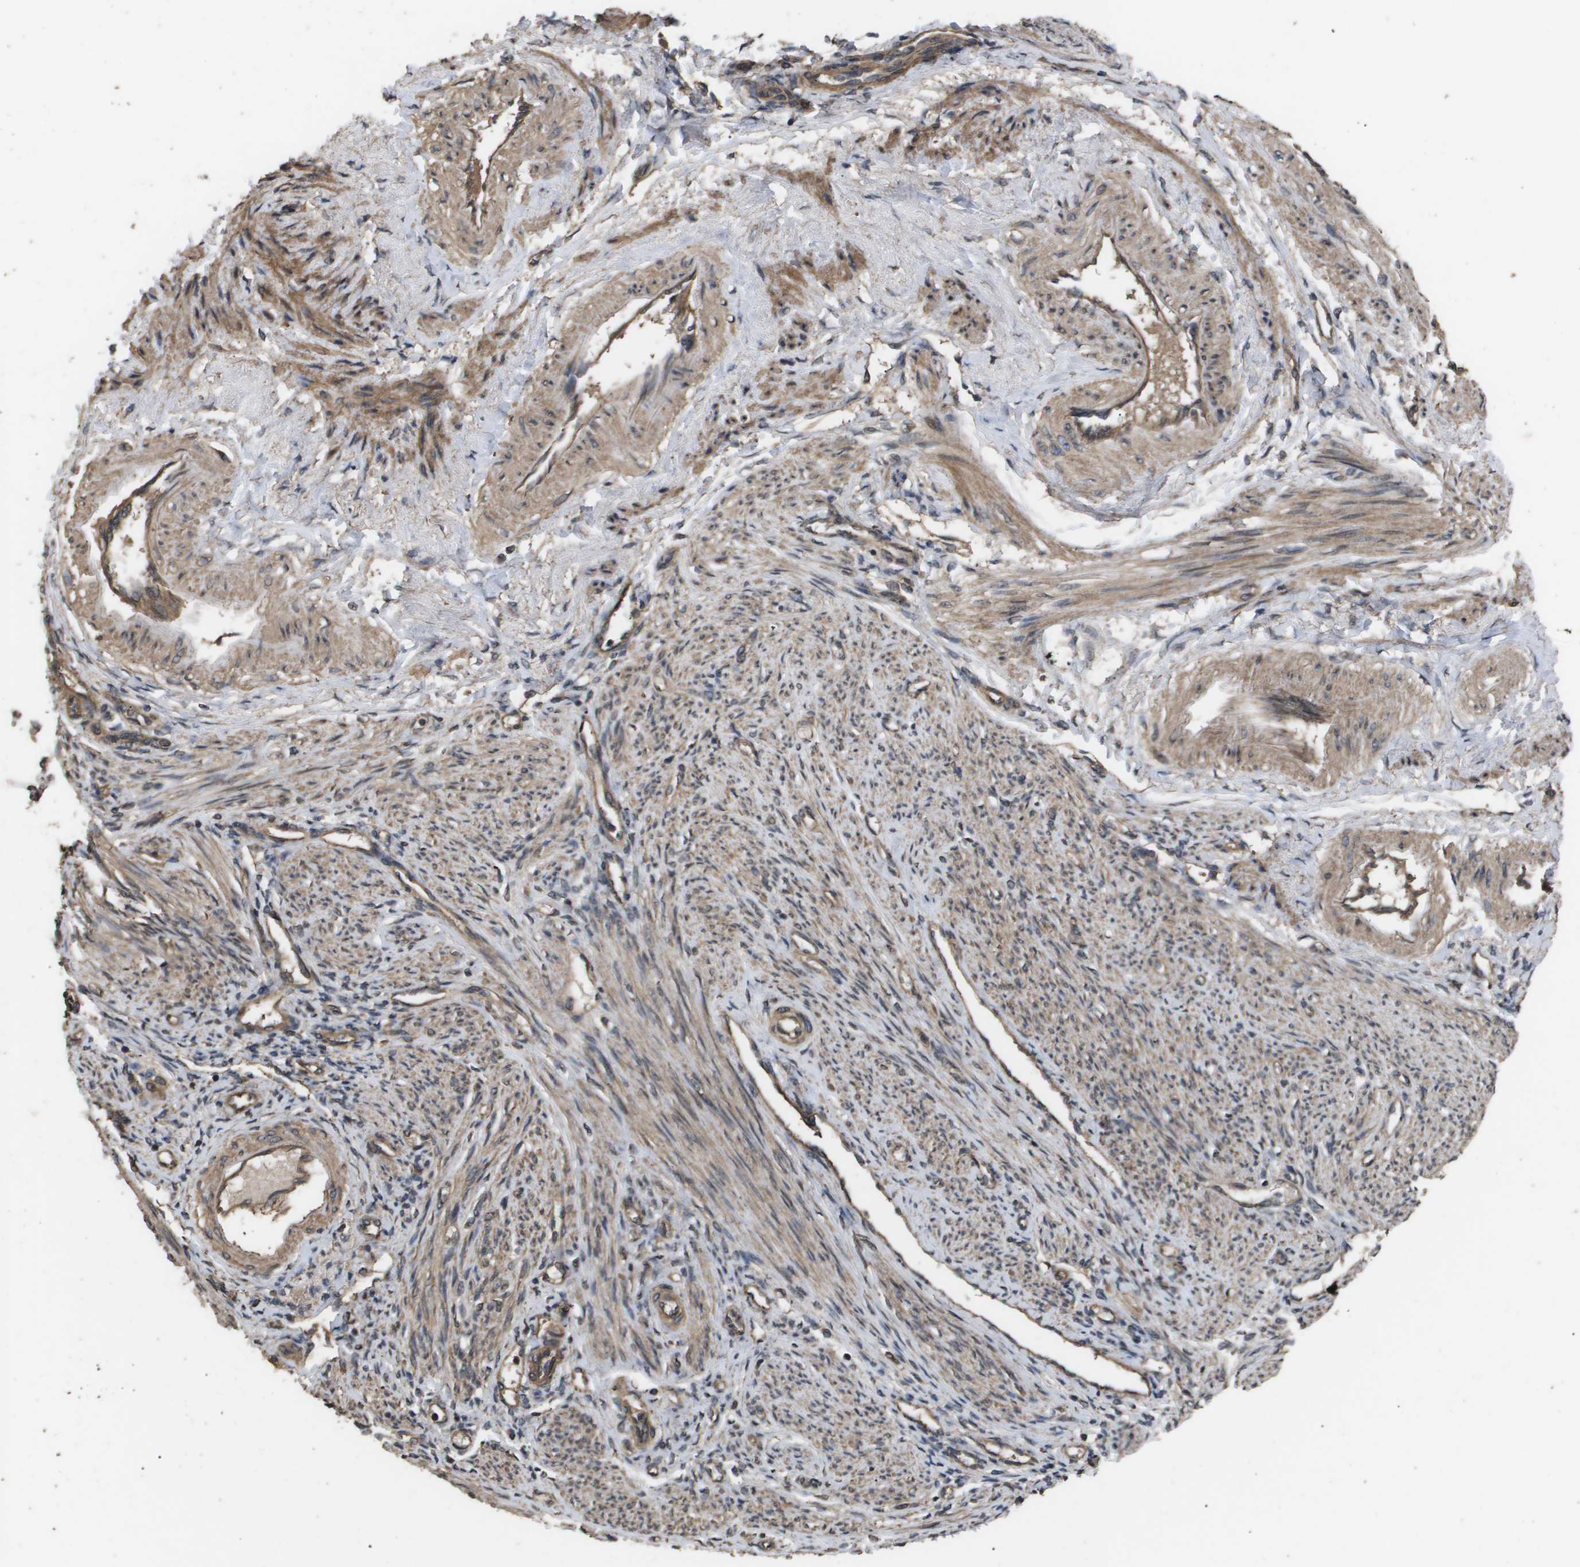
{"staining": {"intensity": "weak", "quantity": ">75%", "location": "cytoplasmic/membranous"}, "tissue": "endometrium", "cell_type": "Cells in endometrial stroma", "image_type": "normal", "snomed": [{"axis": "morphology", "description": "Normal tissue, NOS"}, {"axis": "topography", "description": "Endometrium"}], "caption": "Immunohistochemistry (IHC) histopathology image of unremarkable endometrium: human endometrium stained using immunohistochemistry (IHC) reveals low levels of weak protein expression localized specifically in the cytoplasmic/membranous of cells in endometrial stroma, appearing as a cytoplasmic/membranous brown color.", "gene": "CUL5", "patient": {"sex": "female", "age": 42}}